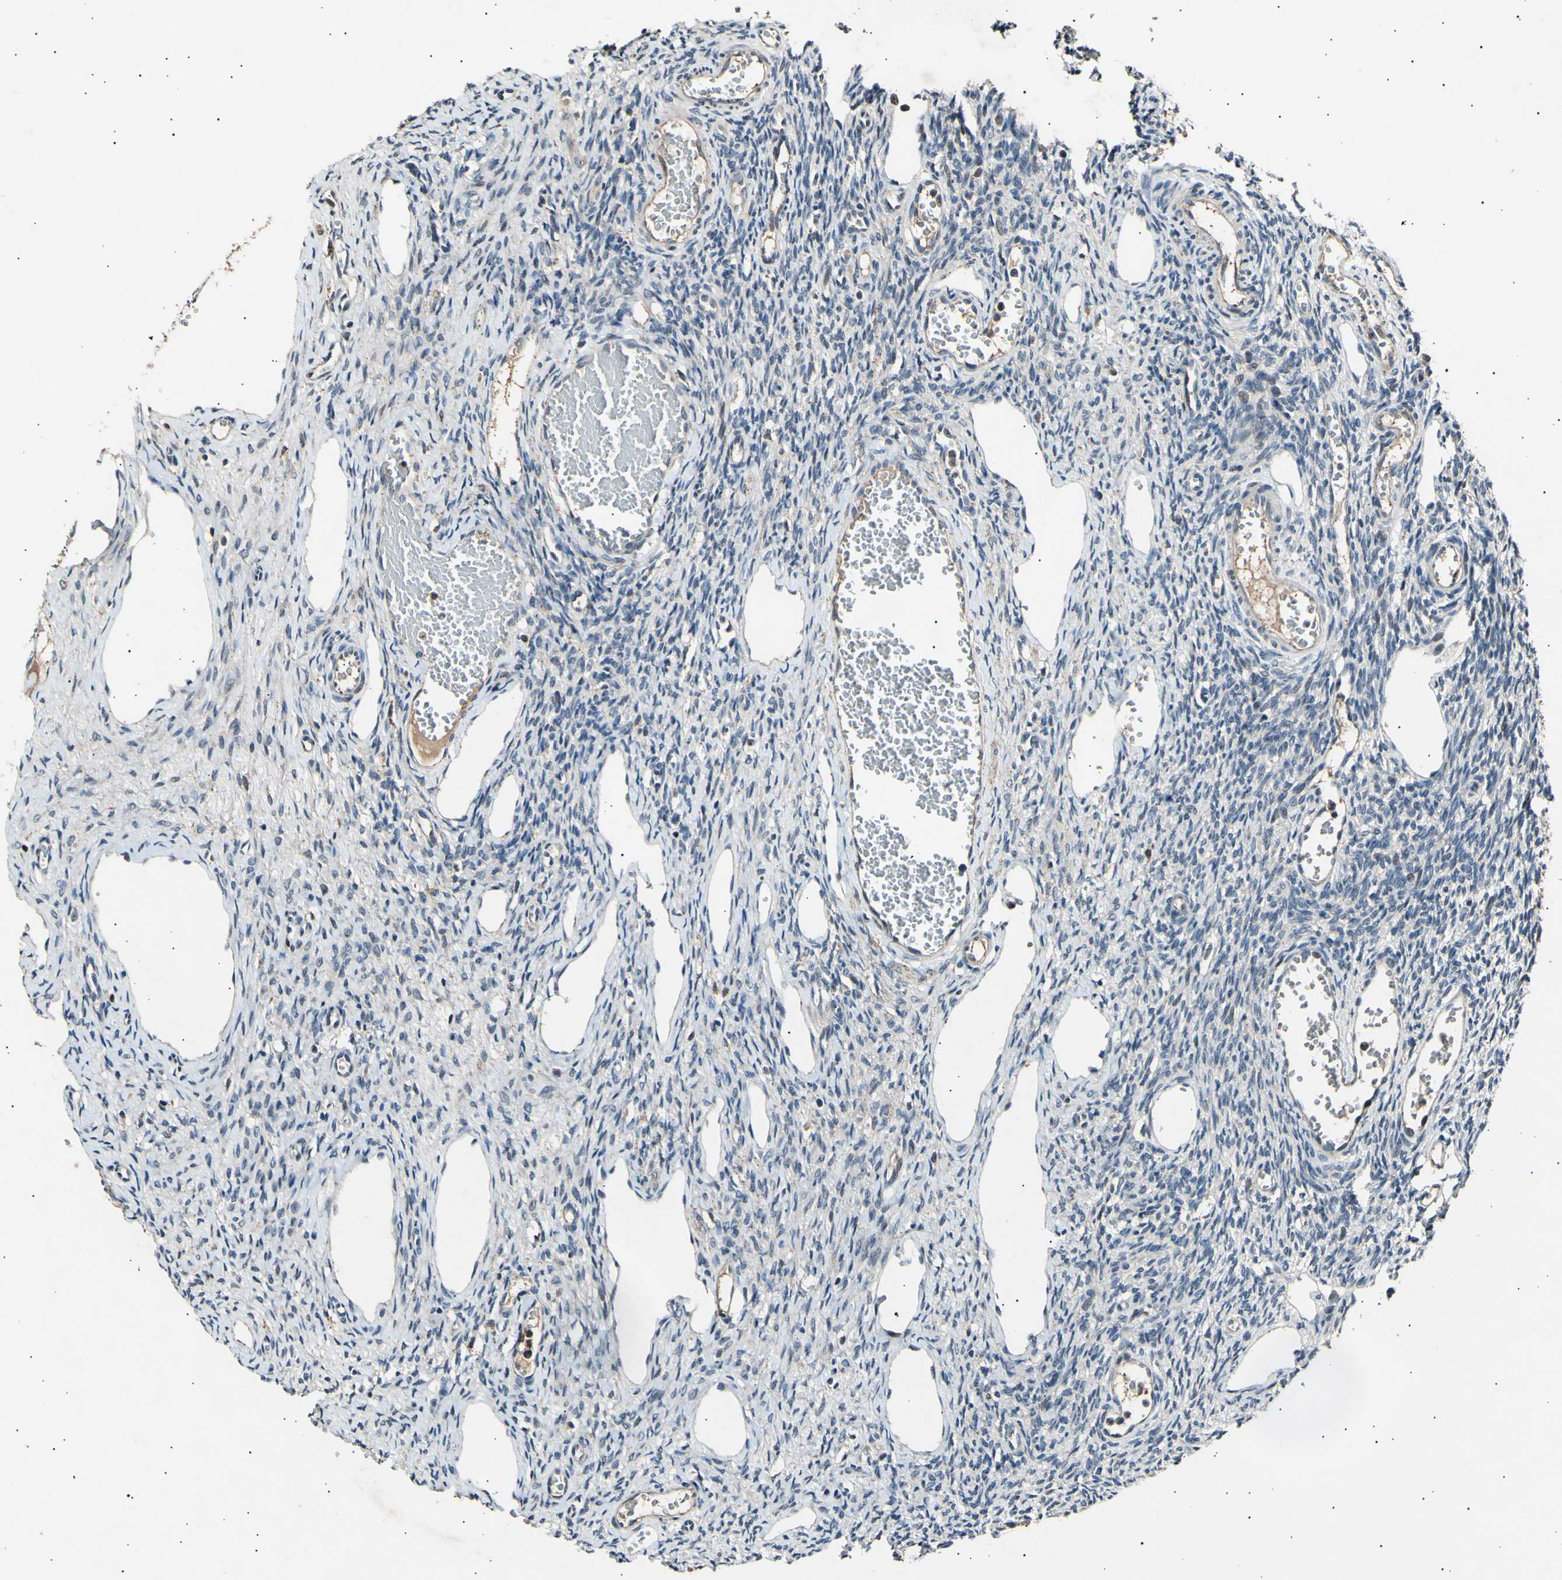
{"staining": {"intensity": "weak", "quantity": "<25%", "location": "cytoplasmic/membranous"}, "tissue": "ovary", "cell_type": "Ovarian stroma cells", "image_type": "normal", "snomed": [{"axis": "morphology", "description": "Normal tissue, NOS"}, {"axis": "topography", "description": "Ovary"}], "caption": "IHC of normal human ovary demonstrates no staining in ovarian stroma cells. Nuclei are stained in blue.", "gene": "ADCY3", "patient": {"sex": "female", "age": 33}}